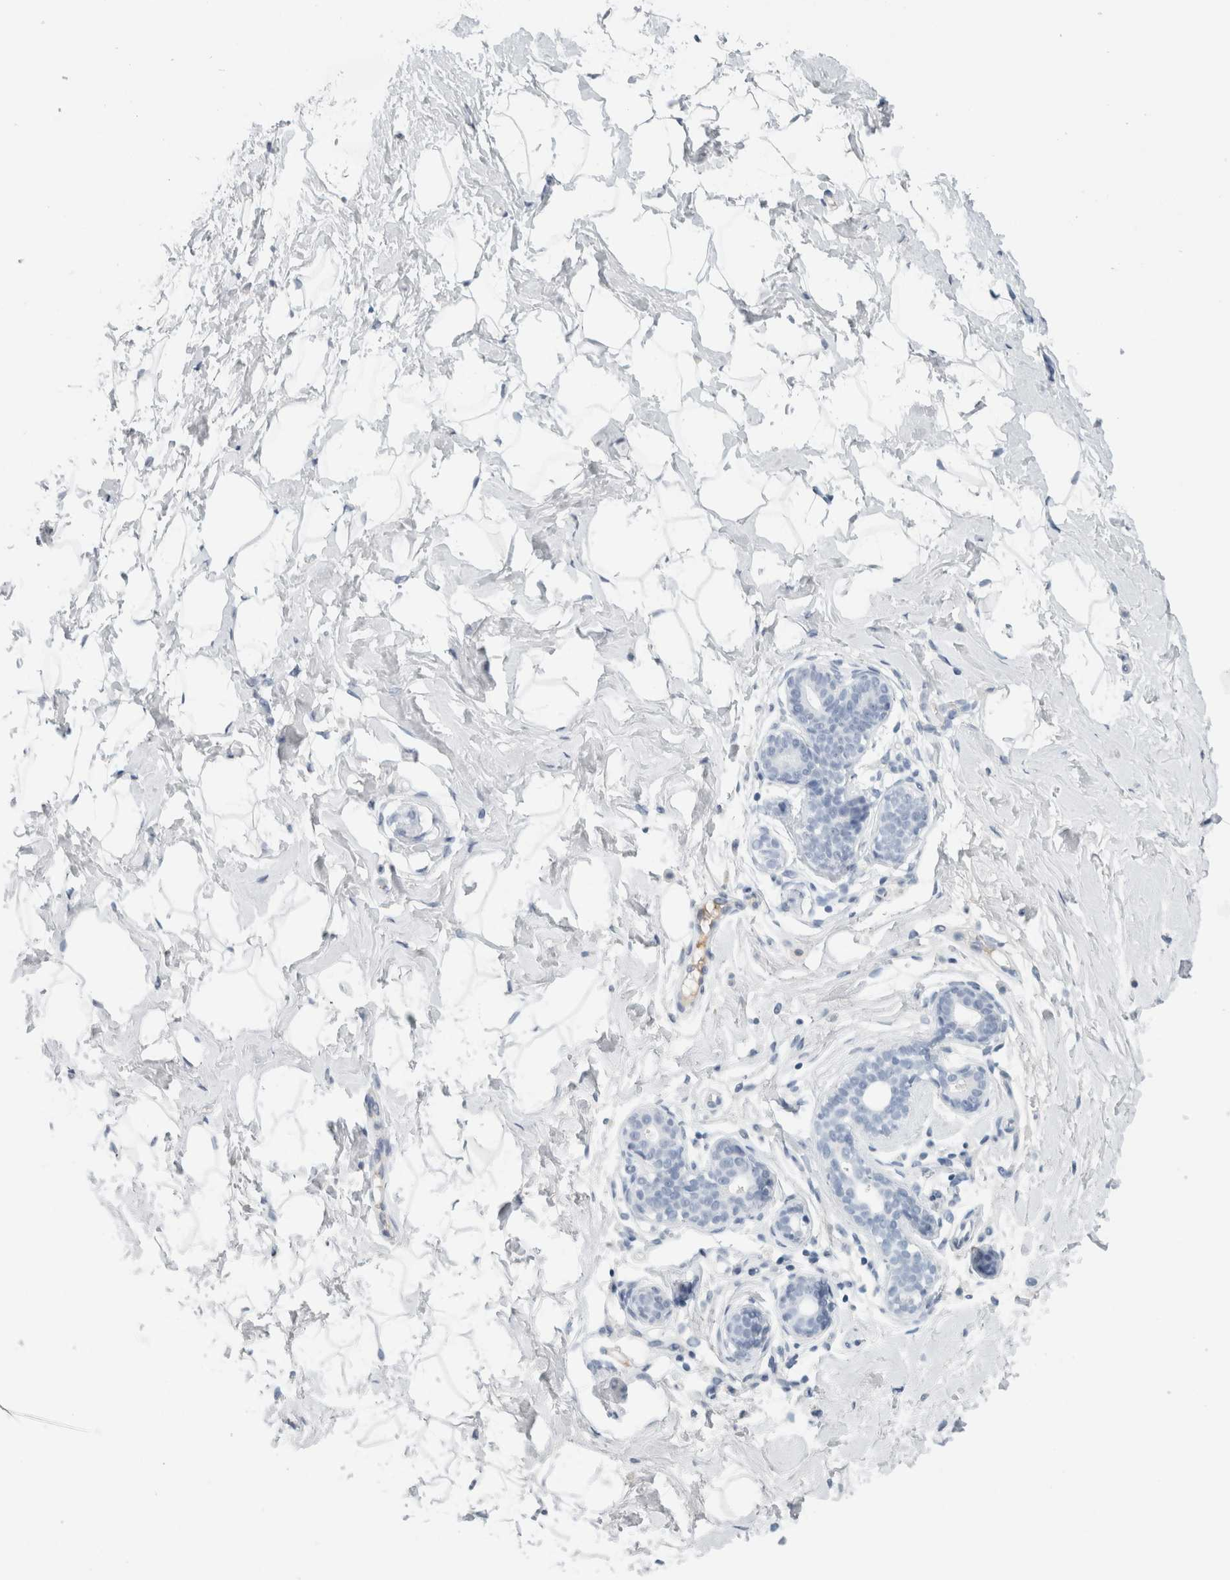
{"staining": {"intensity": "negative", "quantity": "none", "location": "none"}, "tissue": "breast", "cell_type": "Adipocytes", "image_type": "normal", "snomed": [{"axis": "morphology", "description": "Normal tissue, NOS"}, {"axis": "morphology", "description": "Adenoma, NOS"}, {"axis": "topography", "description": "Breast"}], "caption": "An image of breast stained for a protein exhibits no brown staining in adipocytes. (DAB immunohistochemistry, high magnification).", "gene": "TSPAN8", "patient": {"sex": "female", "age": 23}}